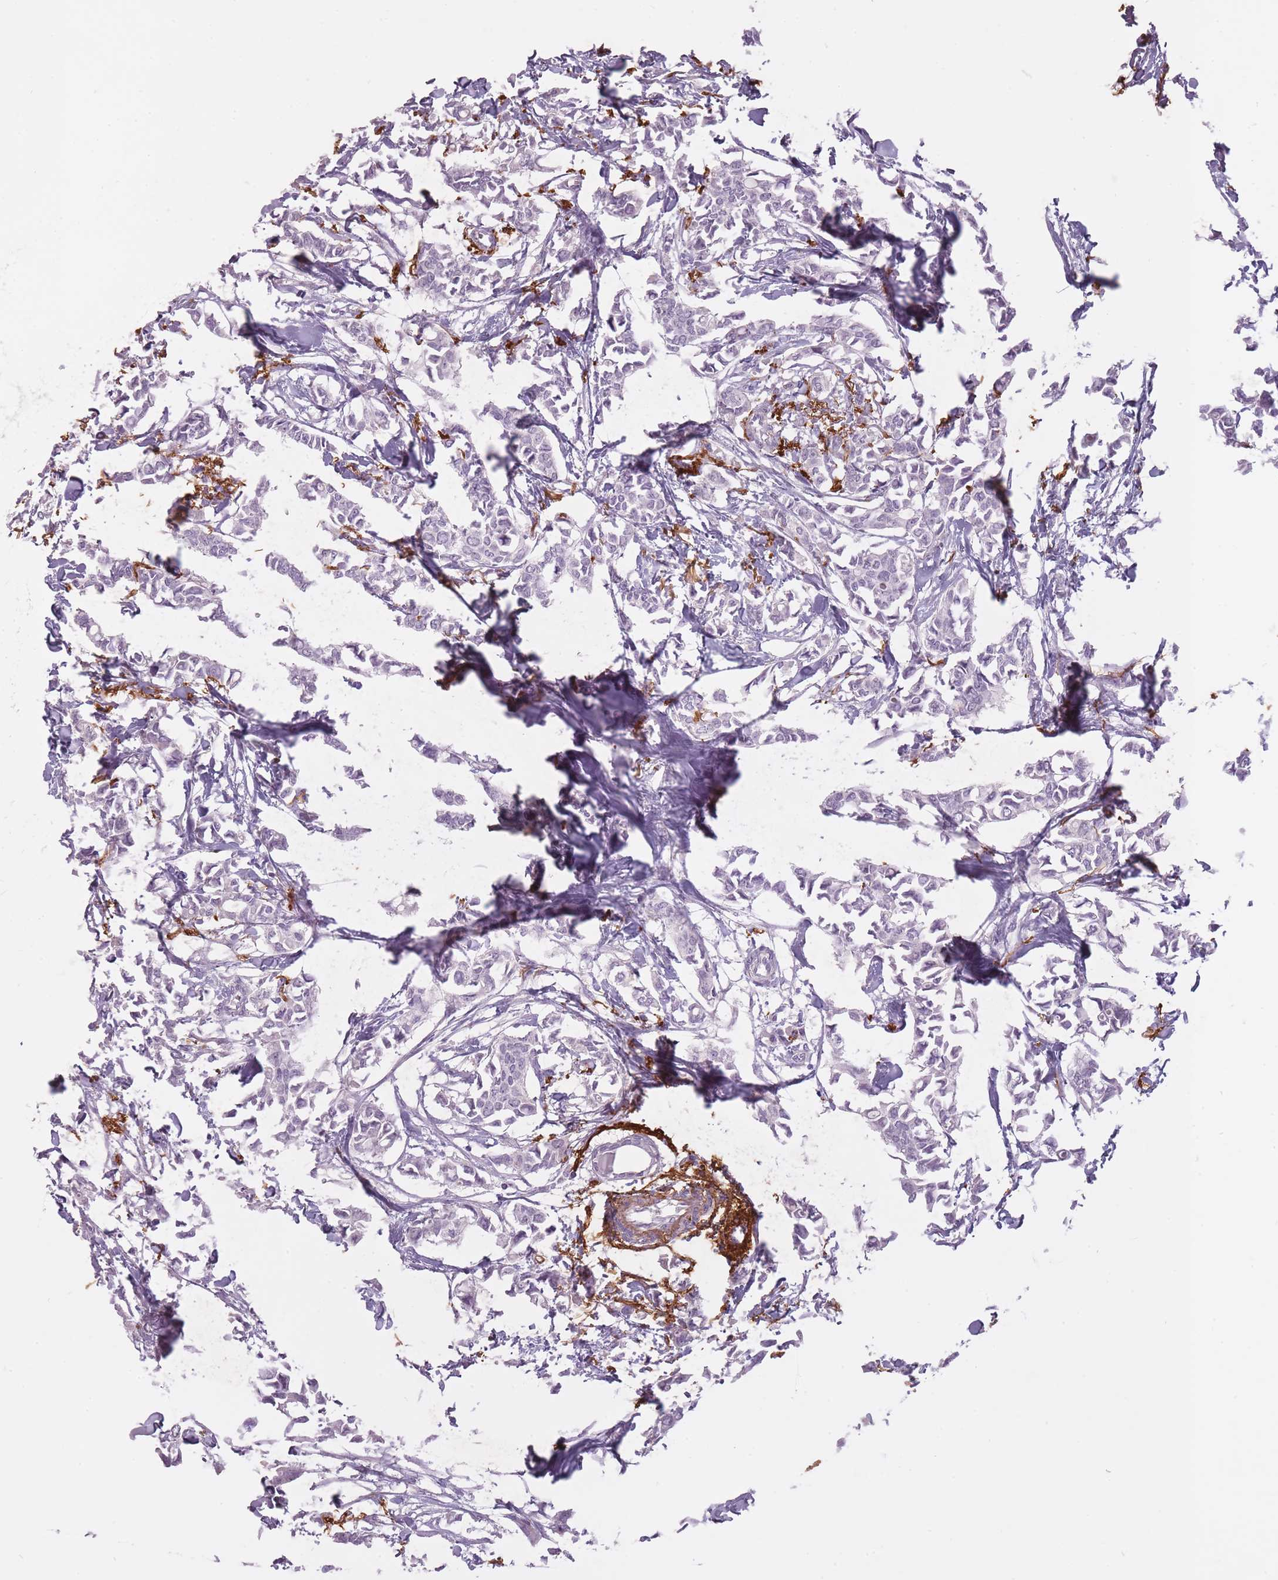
{"staining": {"intensity": "negative", "quantity": "none", "location": "none"}, "tissue": "breast cancer", "cell_type": "Tumor cells", "image_type": "cancer", "snomed": [{"axis": "morphology", "description": "Duct carcinoma"}, {"axis": "topography", "description": "Breast"}], "caption": "Tumor cells are negative for brown protein staining in breast cancer. (Stains: DAB immunohistochemistry with hematoxylin counter stain, Microscopy: brightfield microscopy at high magnification).", "gene": "RFX4", "patient": {"sex": "female", "age": 41}}